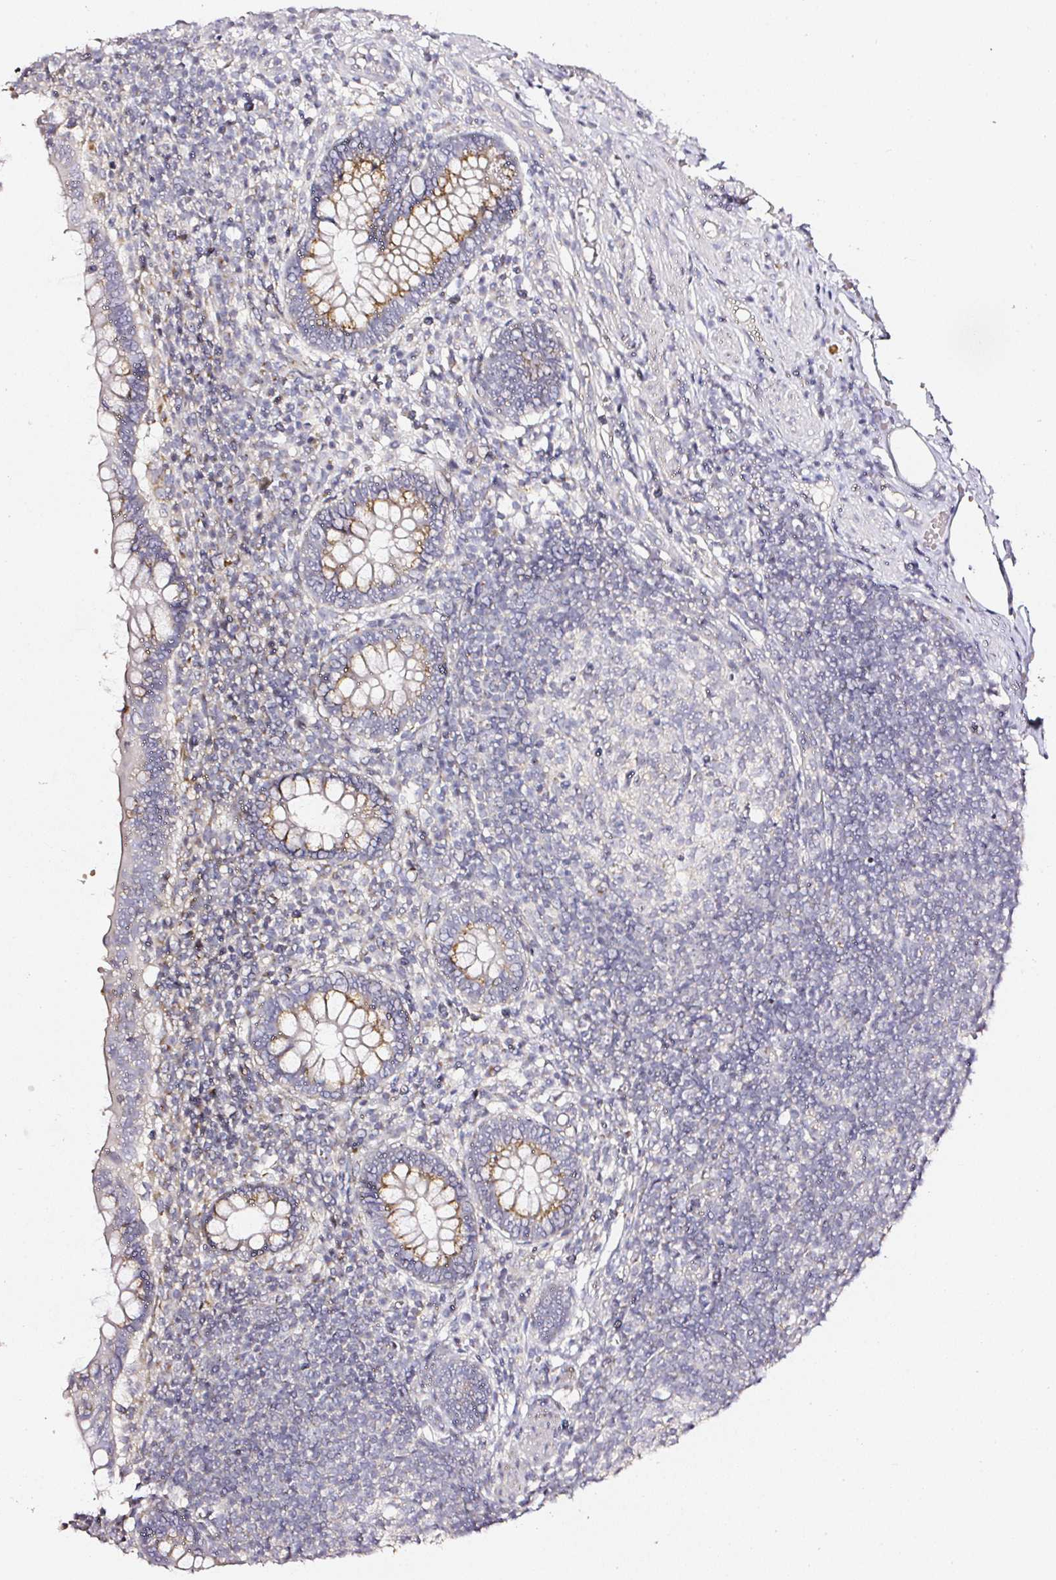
{"staining": {"intensity": "moderate", "quantity": "25%-75%", "location": "cytoplasmic/membranous"}, "tissue": "appendix", "cell_type": "Glandular cells", "image_type": "normal", "snomed": [{"axis": "morphology", "description": "Normal tissue, NOS"}, {"axis": "topography", "description": "Appendix"}], "caption": "Appendix stained for a protein (brown) demonstrates moderate cytoplasmic/membranous positive staining in about 25%-75% of glandular cells.", "gene": "NTRK1", "patient": {"sex": "female", "age": 56}}